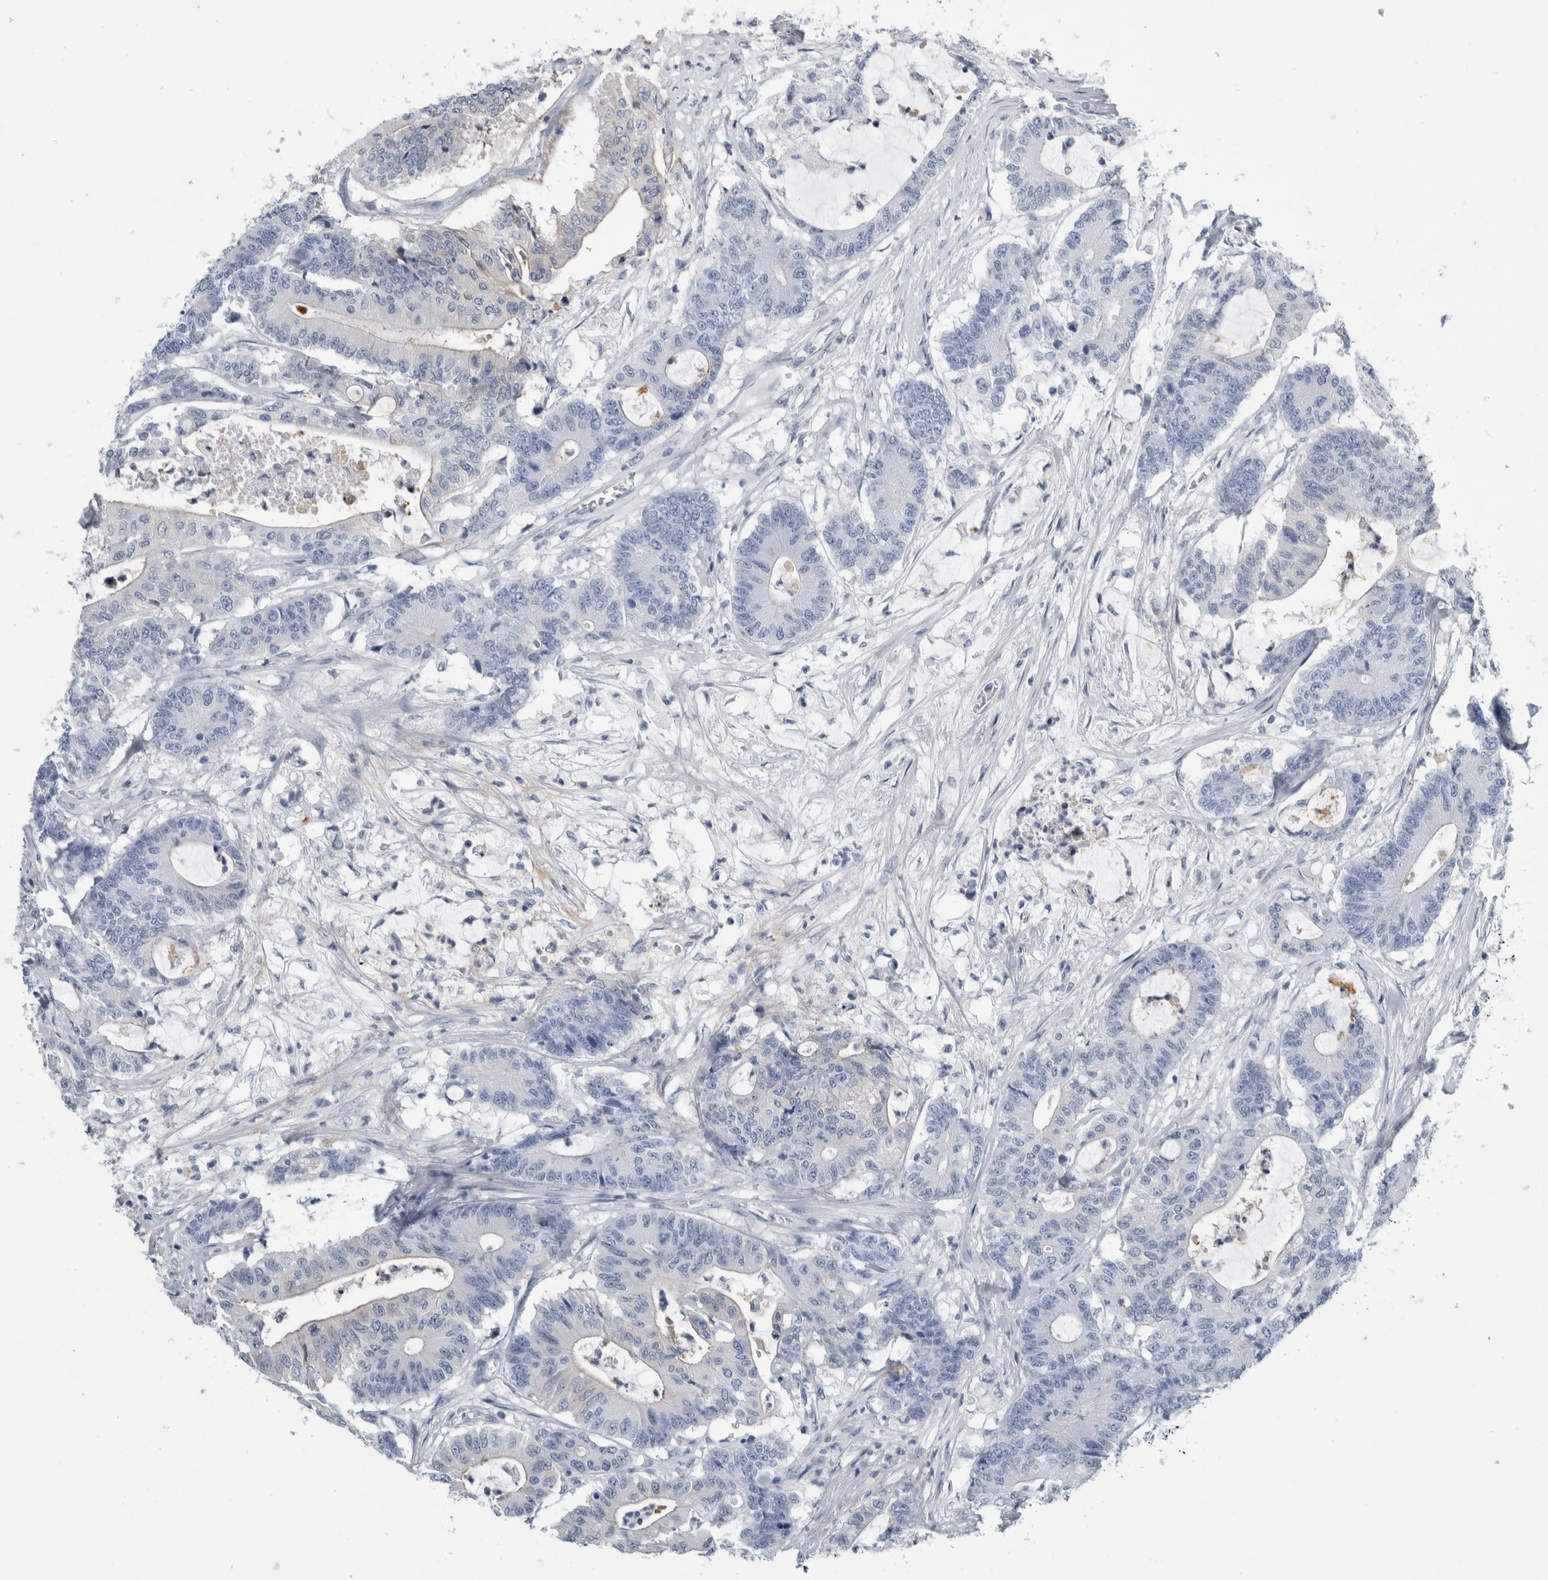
{"staining": {"intensity": "negative", "quantity": "none", "location": "none"}, "tissue": "colorectal cancer", "cell_type": "Tumor cells", "image_type": "cancer", "snomed": [{"axis": "morphology", "description": "Adenocarcinoma, NOS"}, {"axis": "topography", "description": "Colon"}], "caption": "This is an immunohistochemistry (IHC) histopathology image of adenocarcinoma (colorectal). There is no staining in tumor cells.", "gene": "ANKFY1", "patient": {"sex": "female", "age": 84}}